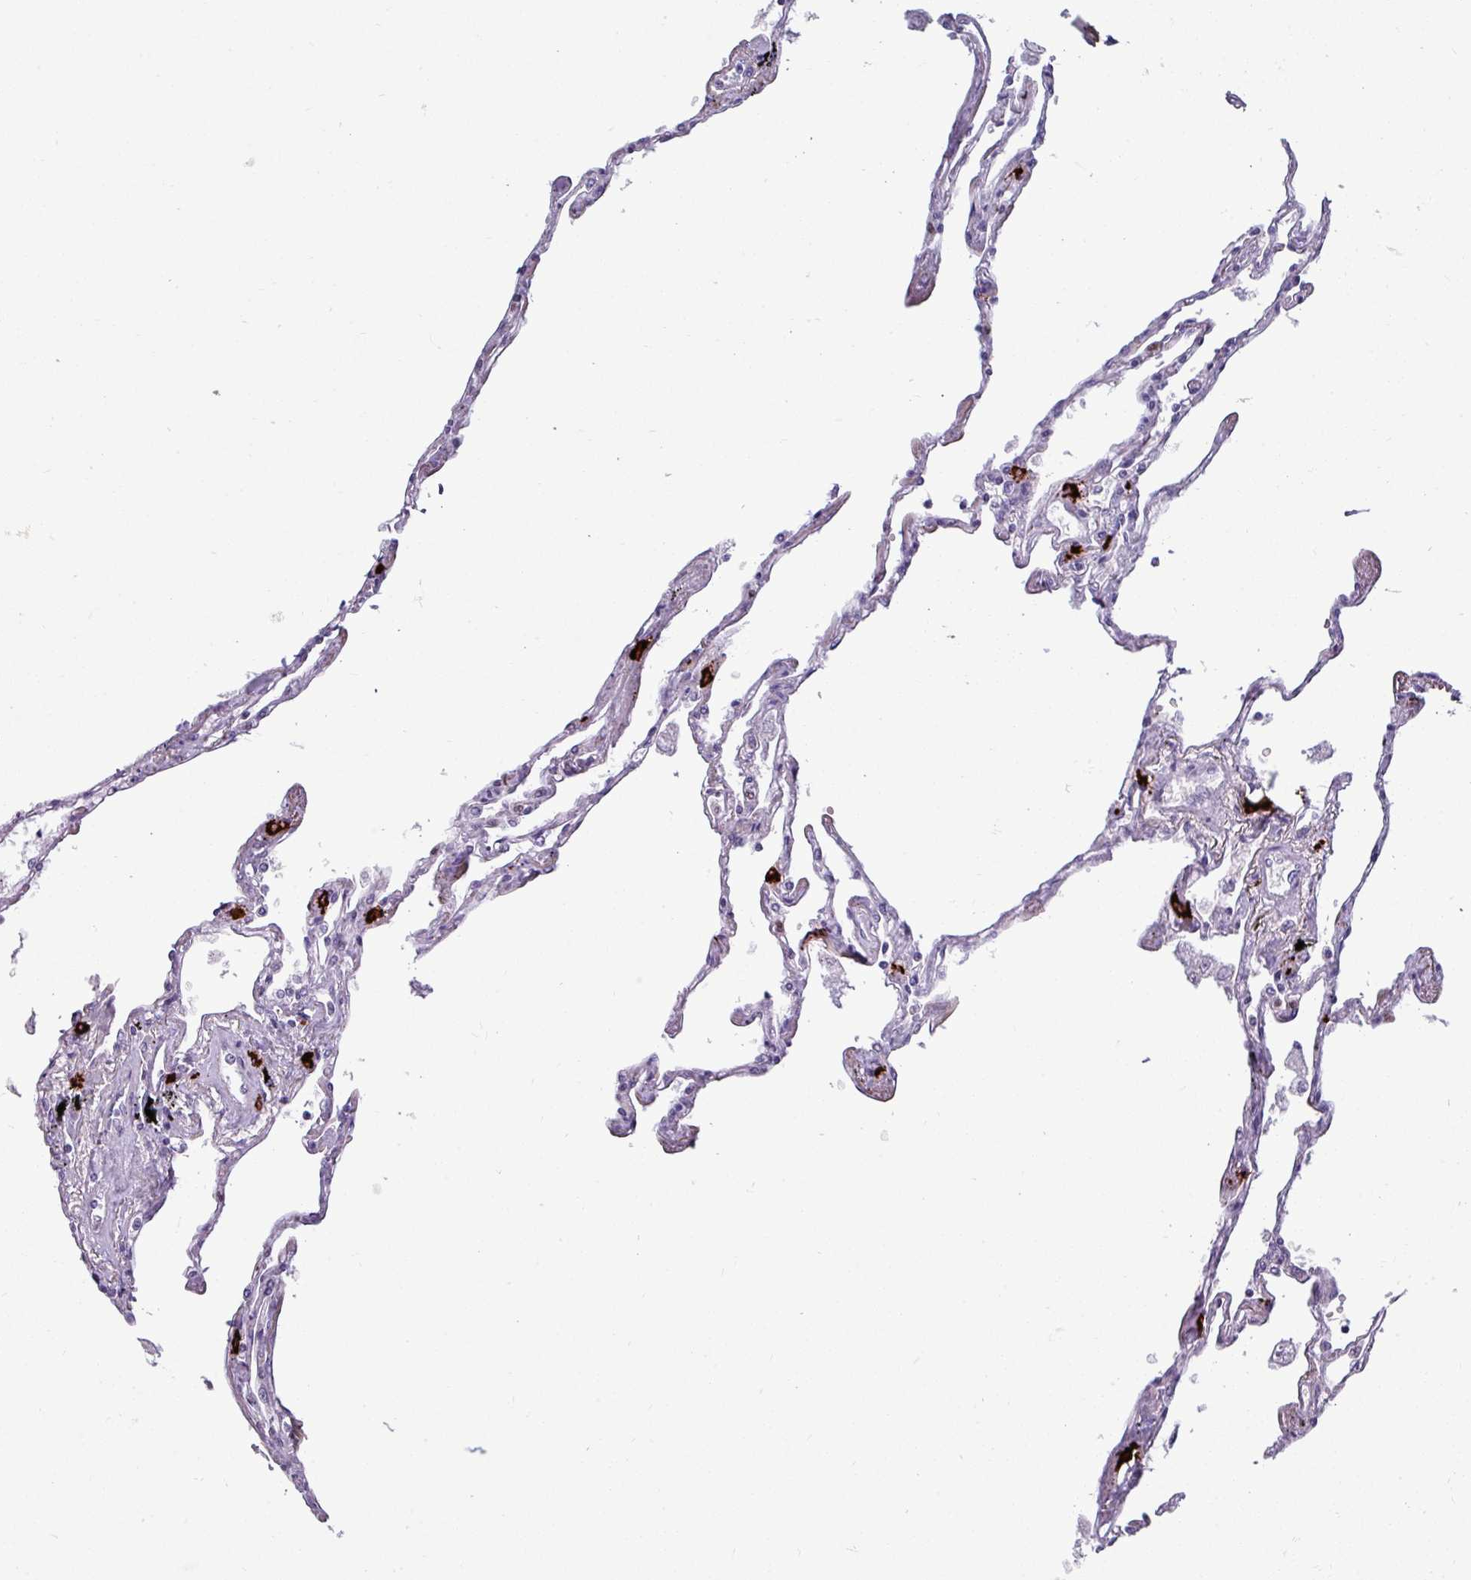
{"staining": {"intensity": "negative", "quantity": "none", "location": "none"}, "tissue": "lung", "cell_type": "Alveolar cells", "image_type": "normal", "snomed": [{"axis": "morphology", "description": "Normal tissue, NOS"}, {"axis": "topography", "description": "Lung"}], "caption": "IHC photomicrograph of unremarkable lung: human lung stained with DAB (3,3'-diaminobenzidine) displays no significant protein positivity in alveolar cells.", "gene": "TRIM39", "patient": {"sex": "female", "age": 67}}